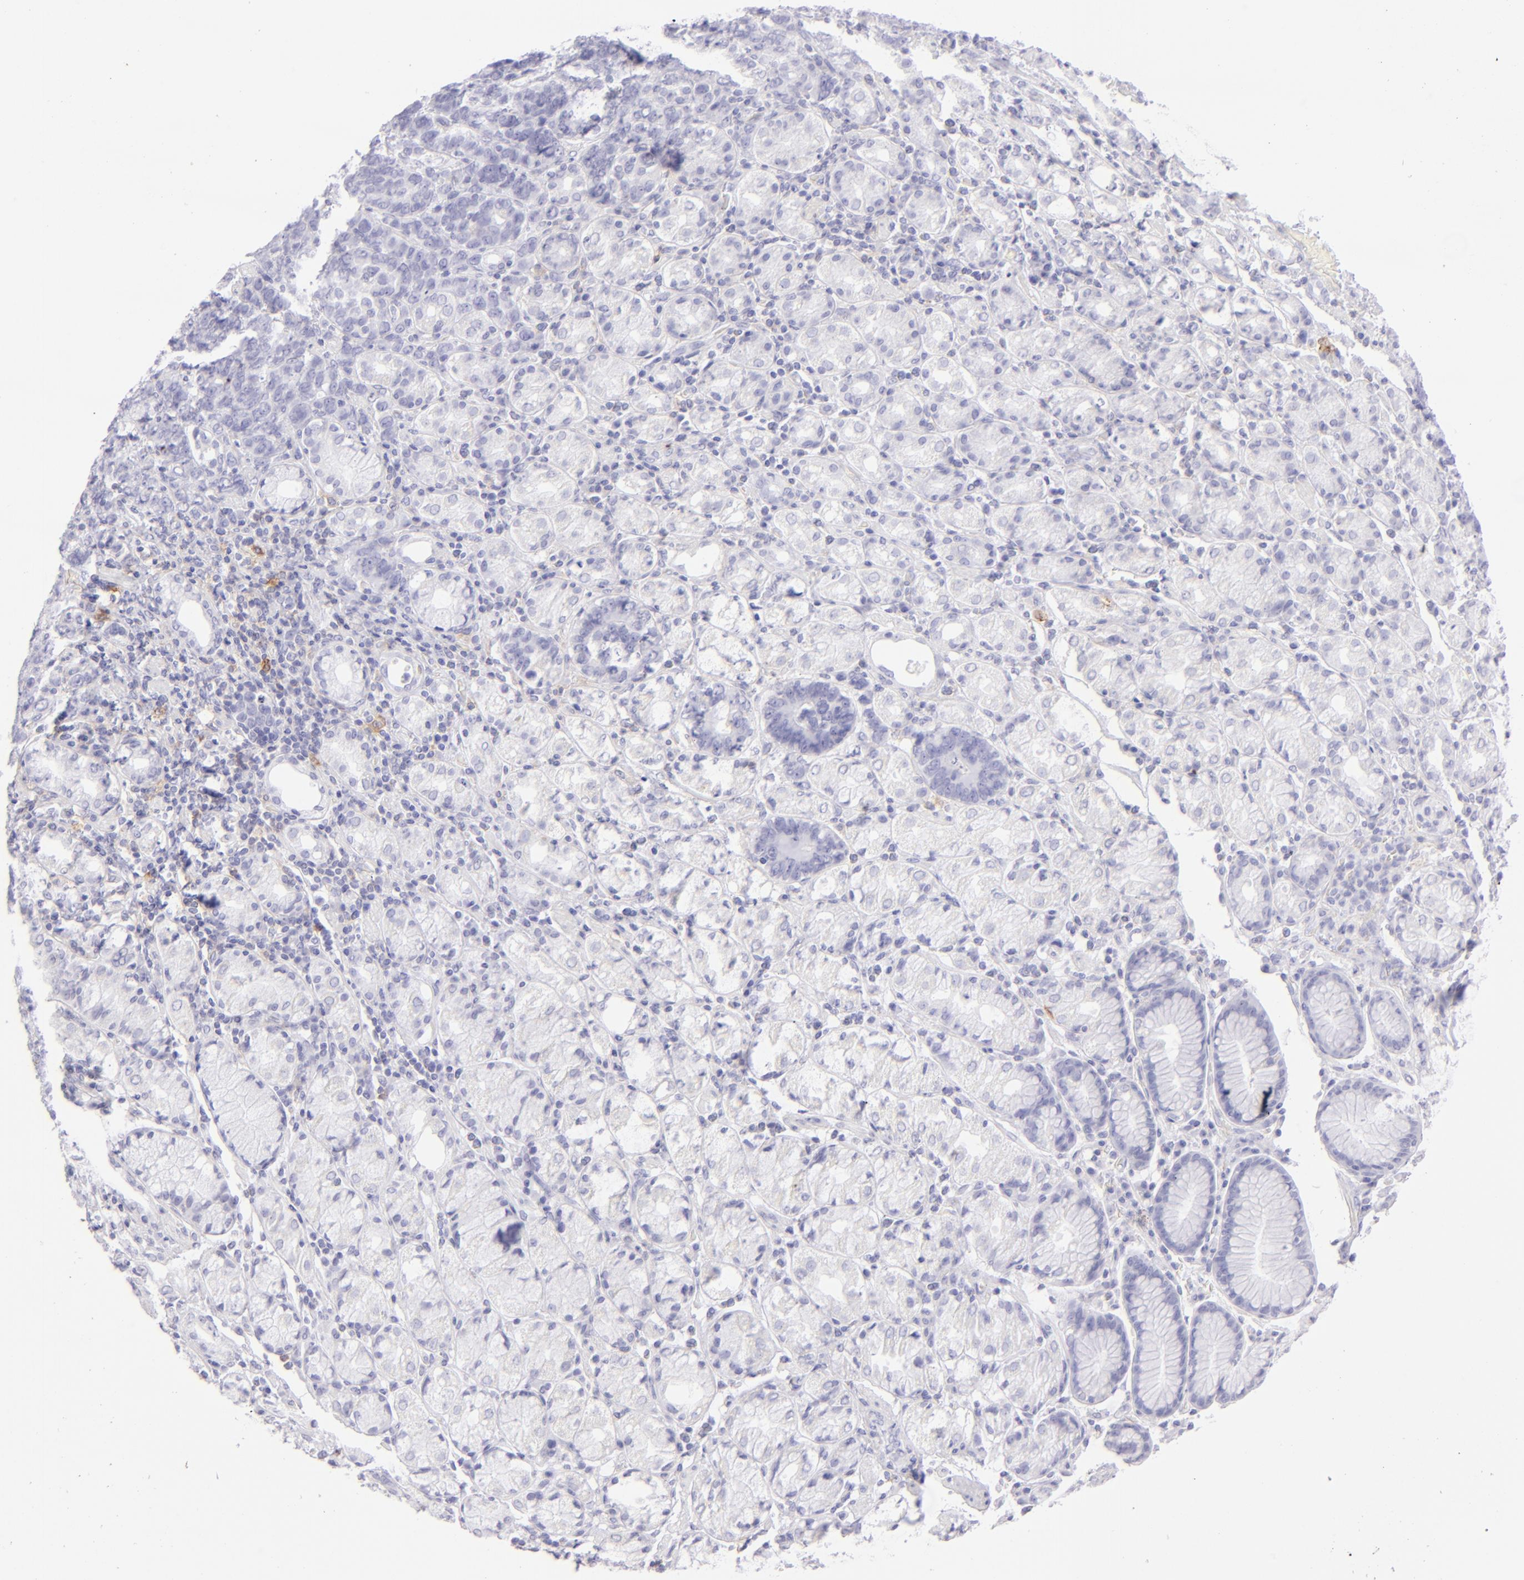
{"staining": {"intensity": "negative", "quantity": "none", "location": "none"}, "tissue": "stomach cancer", "cell_type": "Tumor cells", "image_type": "cancer", "snomed": [{"axis": "morphology", "description": "Adenocarcinoma, NOS"}, {"axis": "topography", "description": "Stomach, upper"}], "caption": "High magnification brightfield microscopy of stomach adenocarcinoma stained with DAB (3,3'-diaminobenzidine) (brown) and counterstained with hematoxylin (blue): tumor cells show no significant positivity.", "gene": "CD72", "patient": {"sex": "male", "age": 71}}